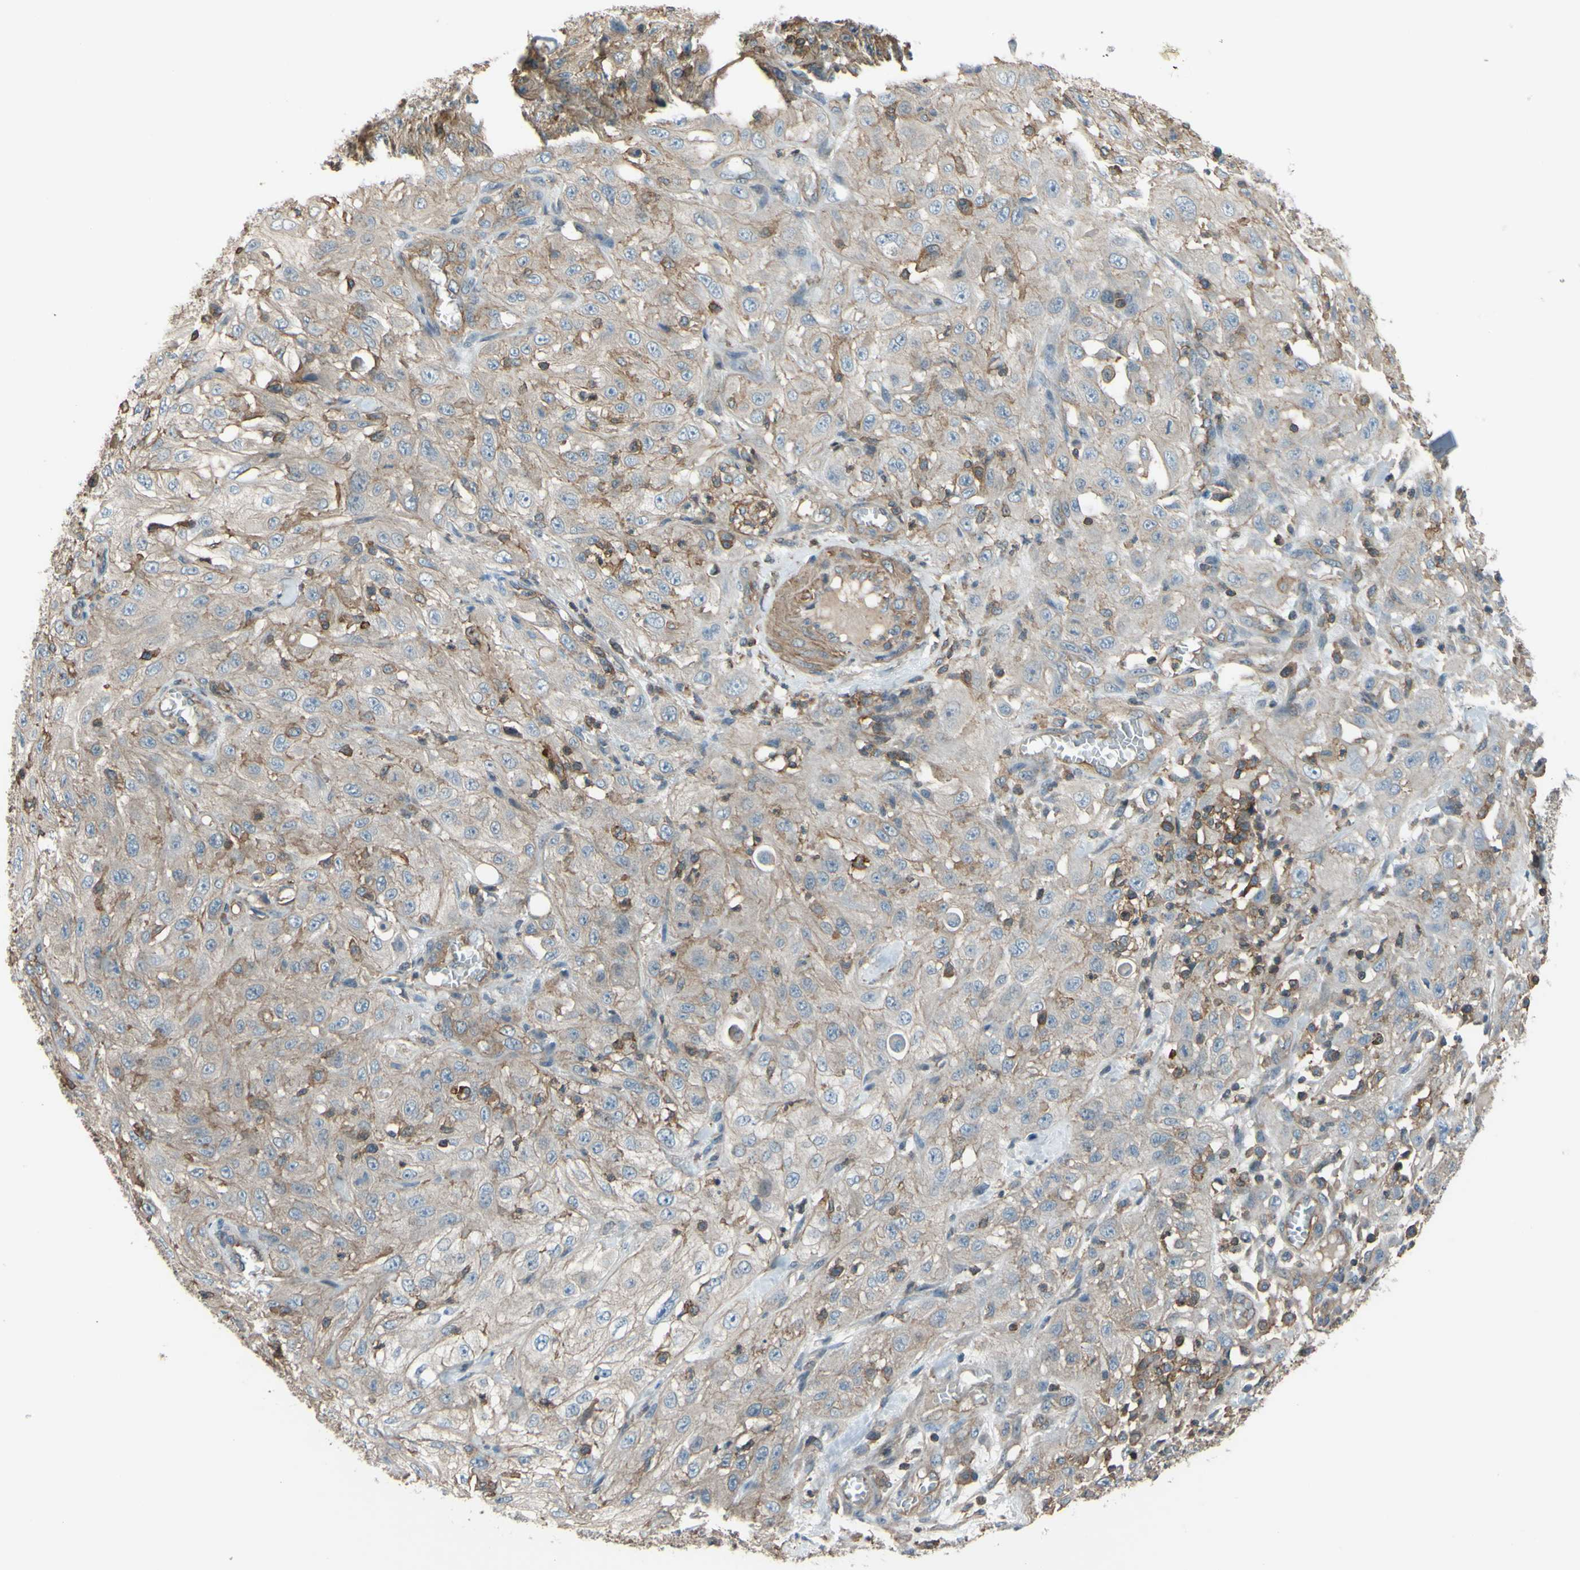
{"staining": {"intensity": "weak", "quantity": "<25%", "location": "cytoplasmic/membranous"}, "tissue": "skin cancer", "cell_type": "Tumor cells", "image_type": "cancer", "snomed": [{"axis": "morphology", "description": "Squamous cell carcinoma, NOS"}, {"axis": "morphology", "description": "Squamous cell carcinoma, metastatic, NOS"}, {"axis": "topography", "description": "Skin"}, {"axis": "topography", "description": "Lymph node"}], "caption": "This photomicrograph is of skin squamous cell carcinoma stained with IHC to label a protein in brown with the nuclei are counter-stained blue. There is no positivity in tumor cells. Nuclei are stained in blue.", "gene": "ADD3", "patient": {"sex": "male", "age": 75}}